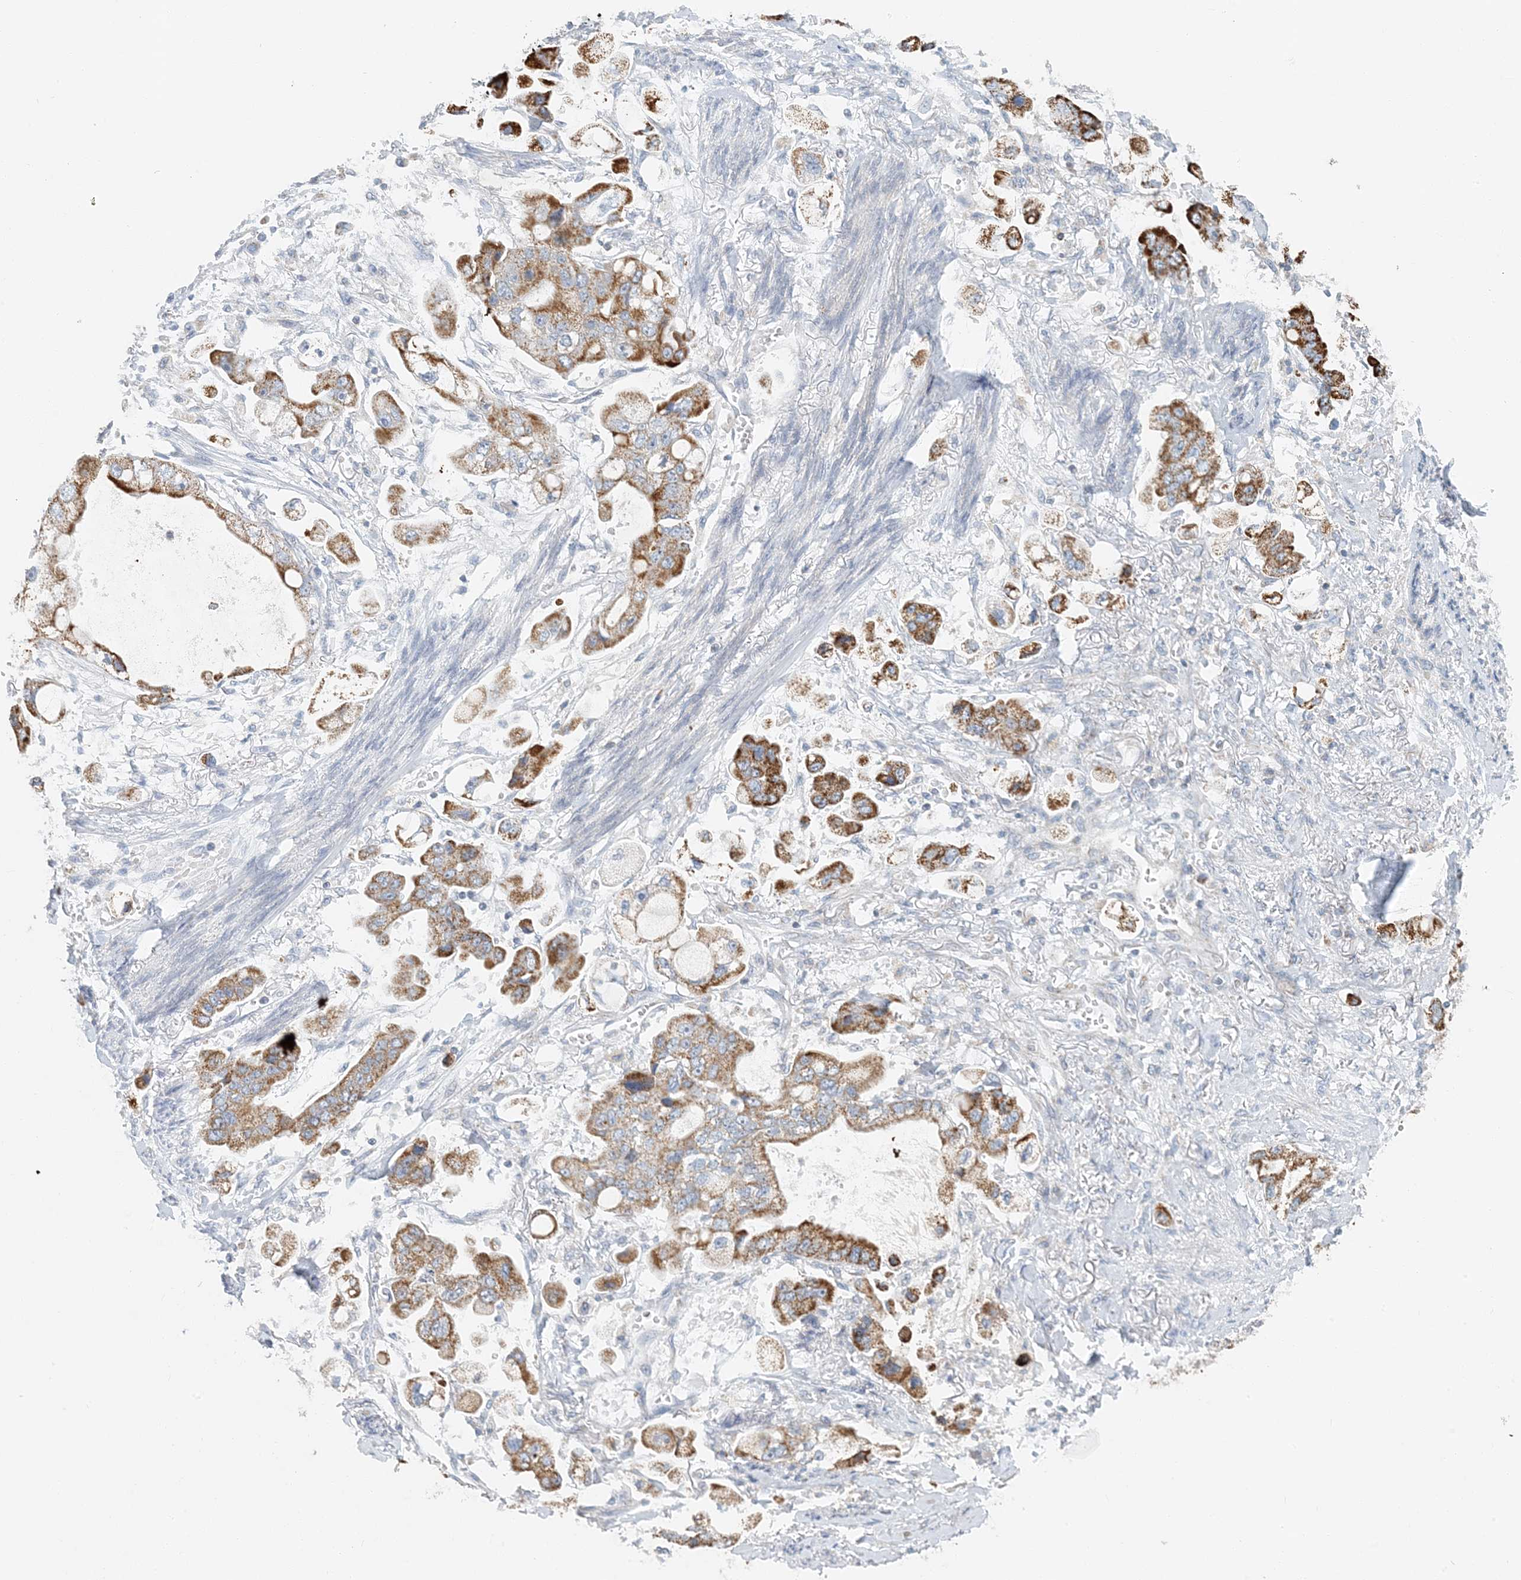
{"staining": {"intensity": "strong", "quantity": "25%-75%", "location": "cytoplasmic/membranous"}, "tissue": "stomach cancer", "cell_type": "Tumor cells", "image_type": "cancer", "snomed": [{"axis": "morphology", "description": "Adenocarcinoma, NOS"}, {"axis": "topography", "description": "Stomach"}], "caption": "Tumor cells display strong cytoplasmic/membranous staining in approximately 25%-75% of cells in stomach cancer.", "gene": "BDH1", "patient": {"sex": "male", "age": 62}}